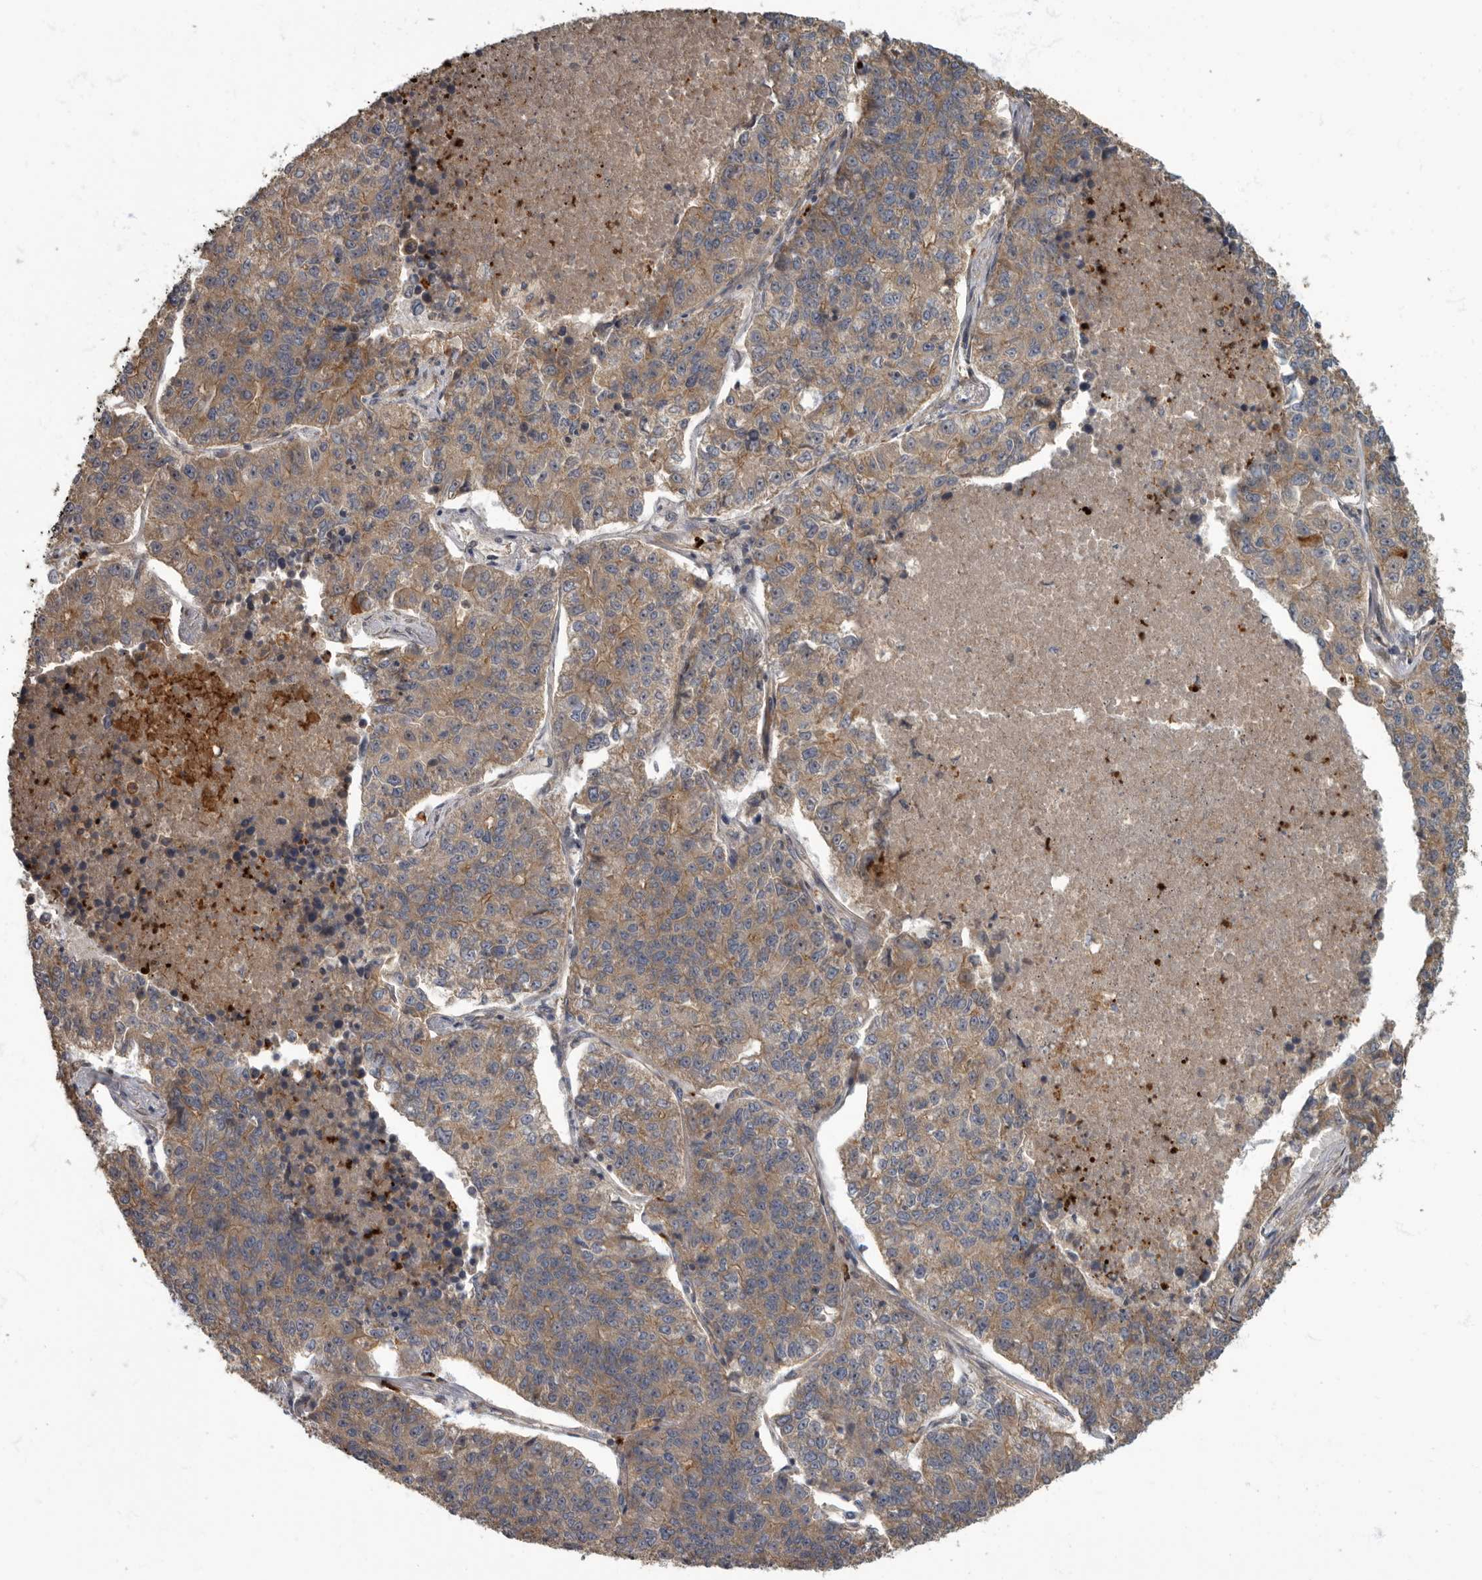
{"staining": {"intensity": "moderate", "quantity": ">75%", "location": "cytoplasmic/membranous"}, "tissue": "lung cancer", "cell_type": "Tumor cells", "image_type": "cancer", "snomed": [{"axis": "morphology", "description": "Adenocarcinoma, NOS"}, {"axis": "topography", "description": "Lung"}], "caption": "Lung cancer (adenocarcinoma) stained for a protein demonstrates moderate cytoplasmic/membranous positivity in tumor cells.", "gene": "DAAM1", "patient": {"sex": "male", "age": 49}}